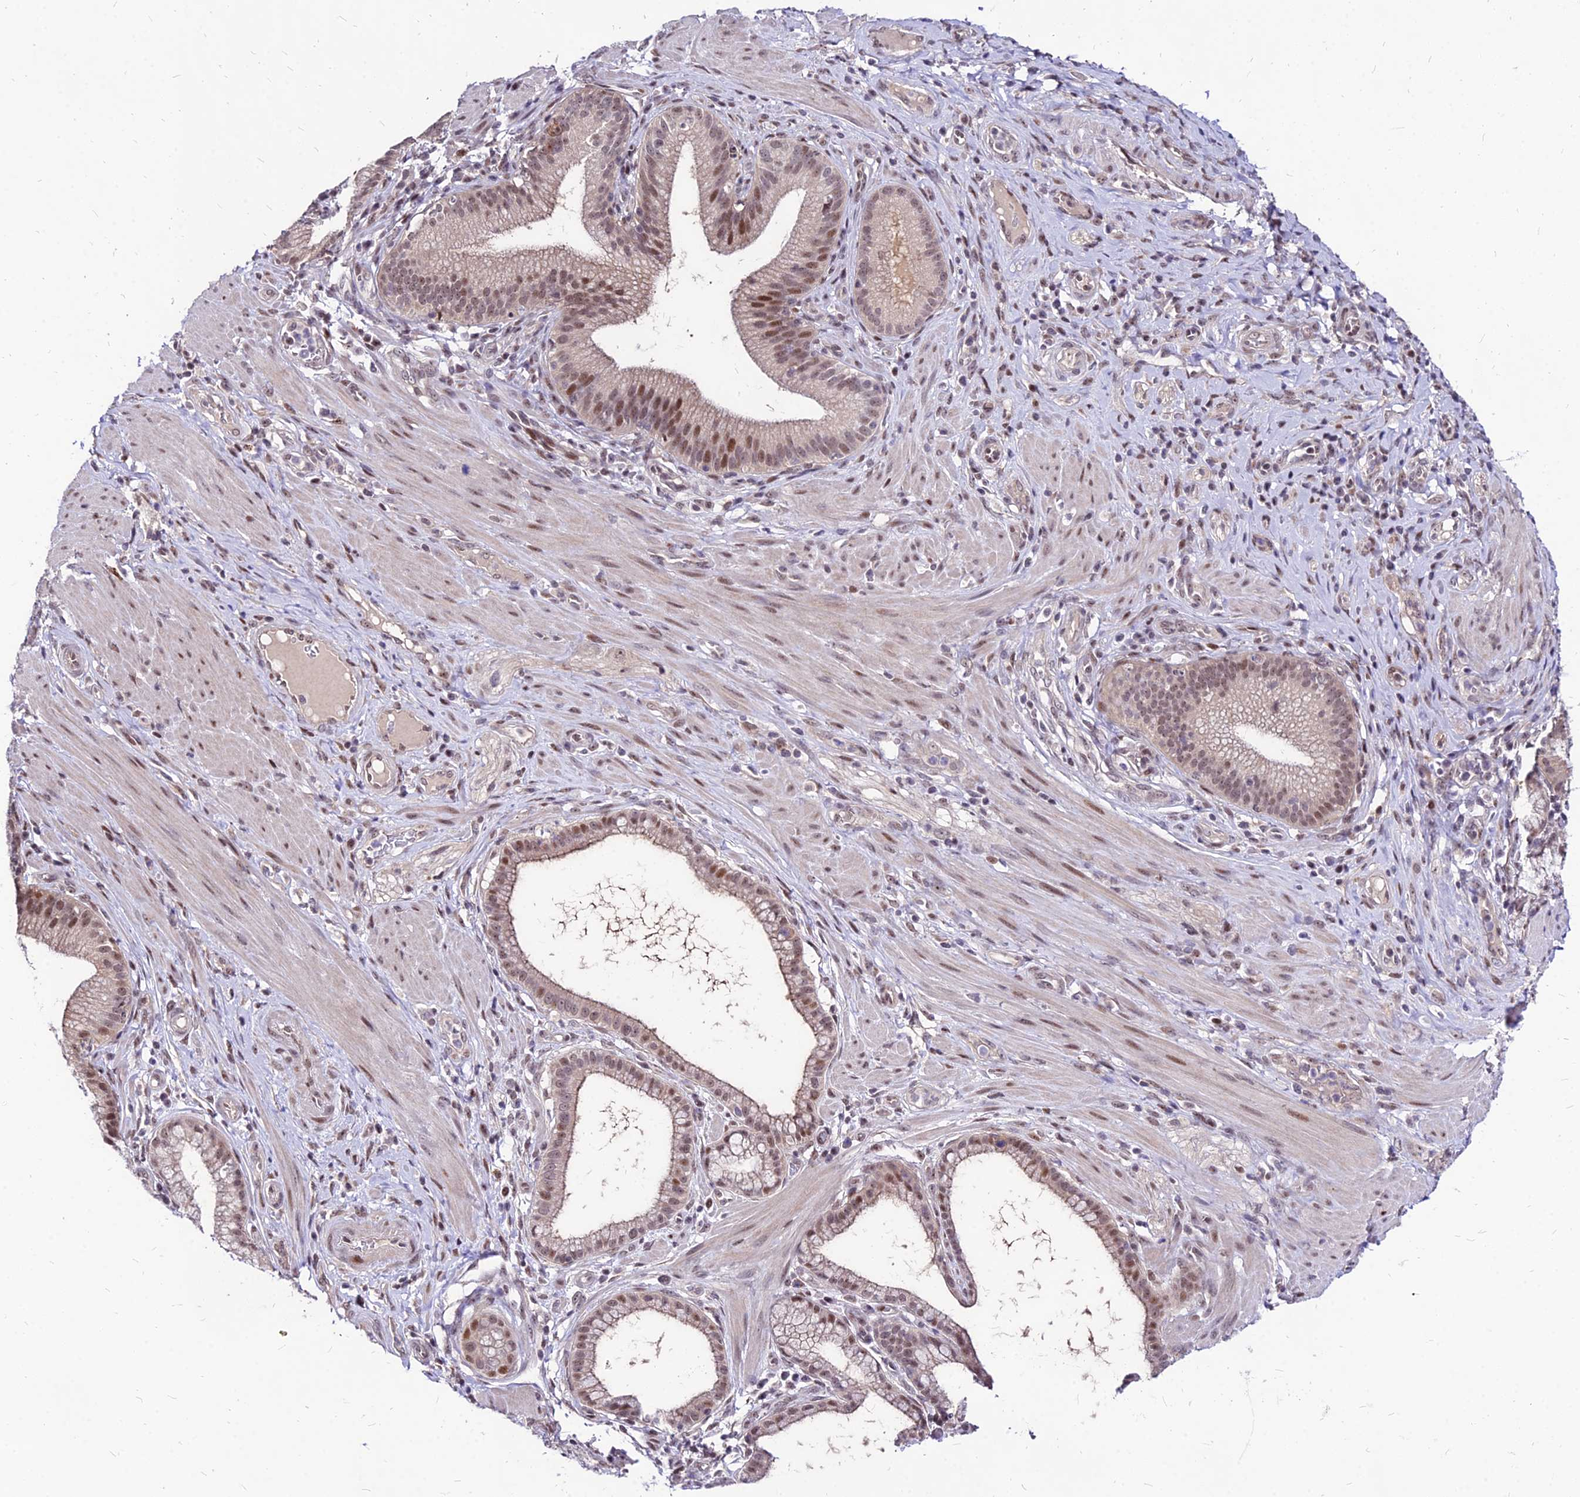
{"staining": {"intensity": "moderate", "quantity": "<25%", "location": "nuclear"}, "tissue": "pancreatic cancer", "cell_type": "Tumor cells", "image_type": "cancer", "snomed": [{"axis": "morphology", "description": "Adenocarcinoma, NOS"}, {"axis": "topography", "description": "Pancreas"}], "caption": "IHC photomicrograph of pancreatic cancer (adenocarcinoma) stained for a protein (brown), which demonstrates low levels of moderate nuclear positivity in approximately <25% of tumor cells.", "gene": "DDX55", "patient": {"sex": "male", "age": 72}}